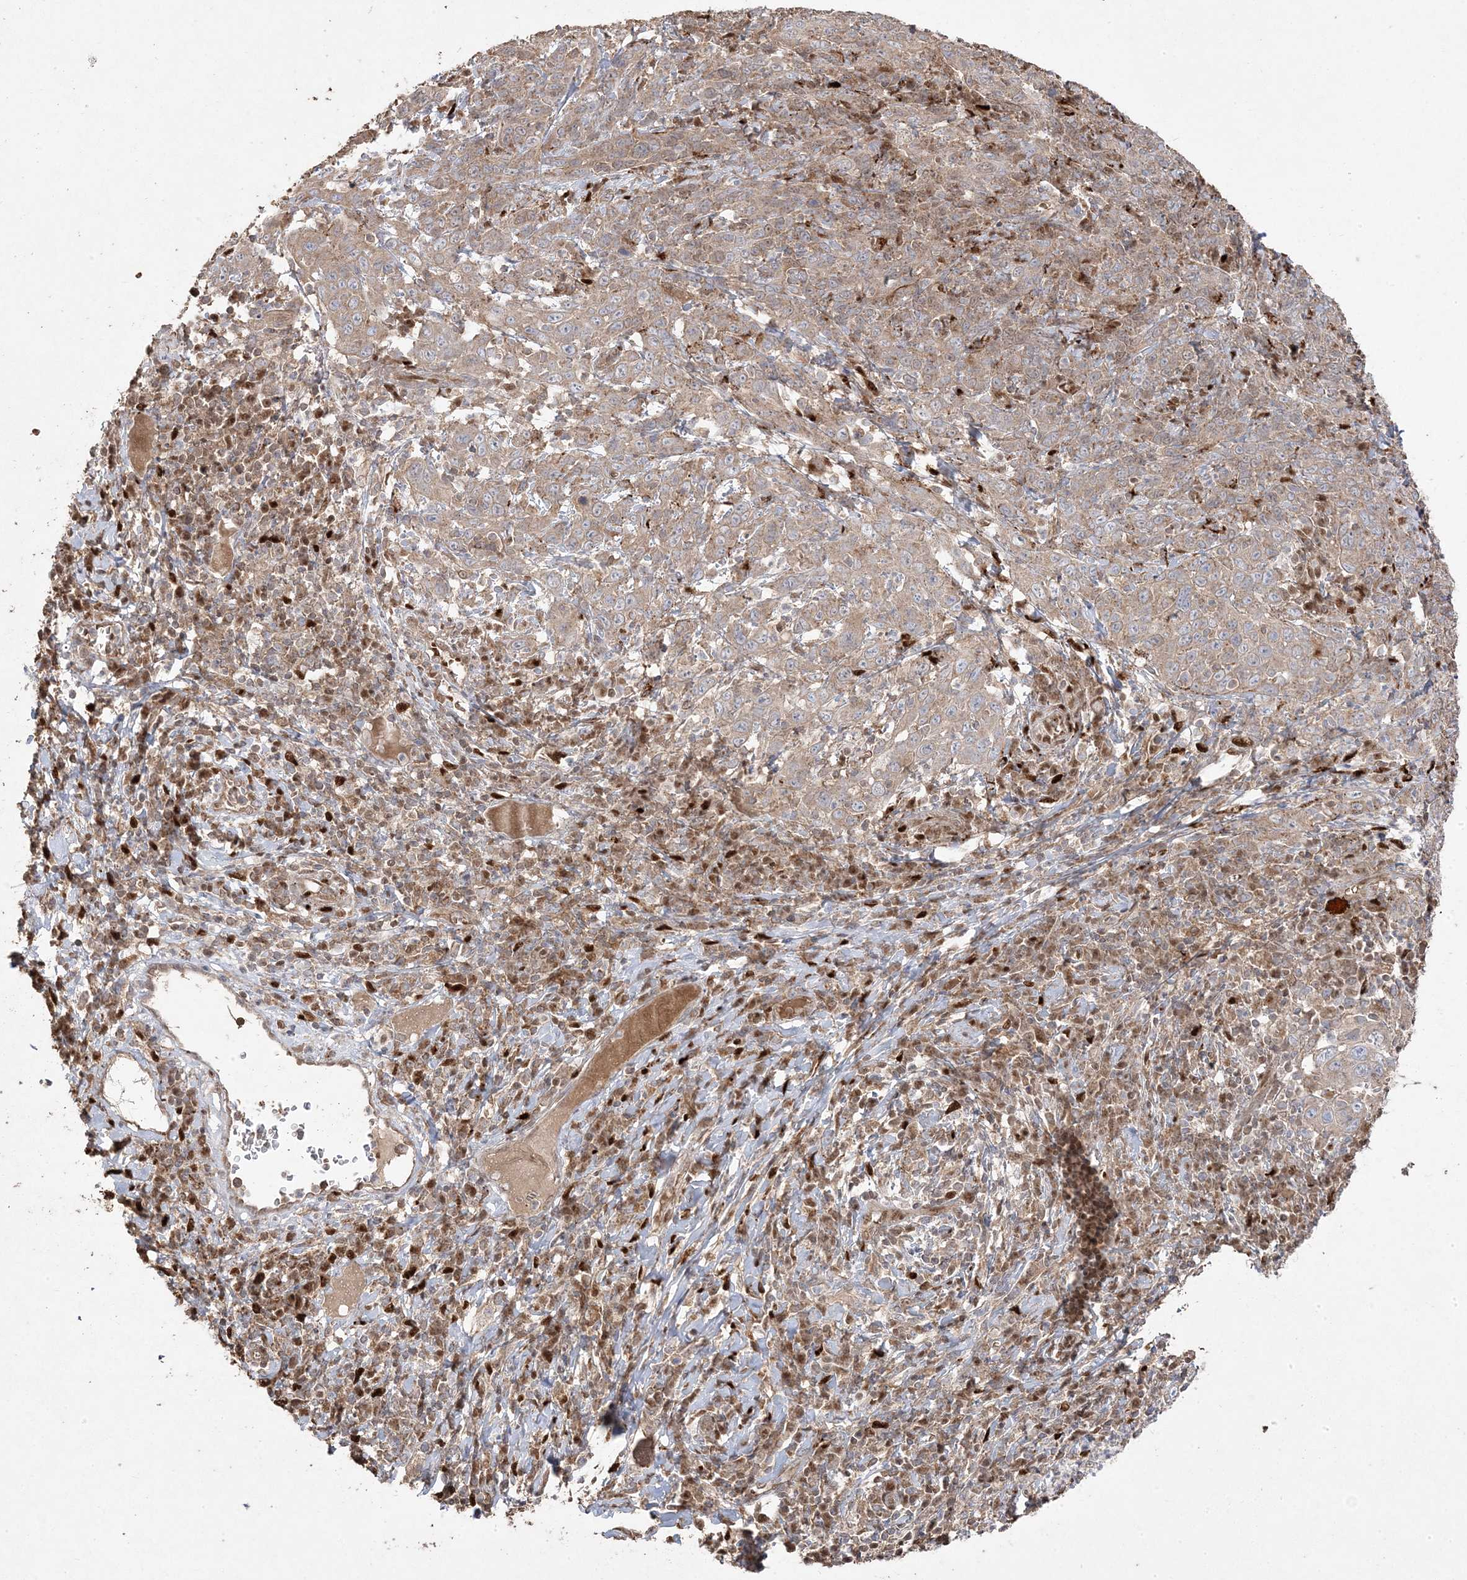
{"staining": {"intensity": "moderate", "quantity": ">75%", "location": "cytoplasmic/membranous"}, "tissue": "cervical cancer", "cell_type": "Tumor cells", "image_type": "cancer", "snomed": [{"axis": "morphology", "description": "Squamous cell carcinoma, NOS"}, {"axis": "topography", "description": "Cervix"}], "caption": "High-magnification brightfield microscopy of squamous cell carcinoma (cervical) stained with DAB (brown) and counterstained with hematoxylin (blue). tumor cells exhibit moderate cytoplasmic/membranous expression is seen in approximately>75% of cells.", "gene": "PPOX", "patient": {"sex": "female", "age": 46}}